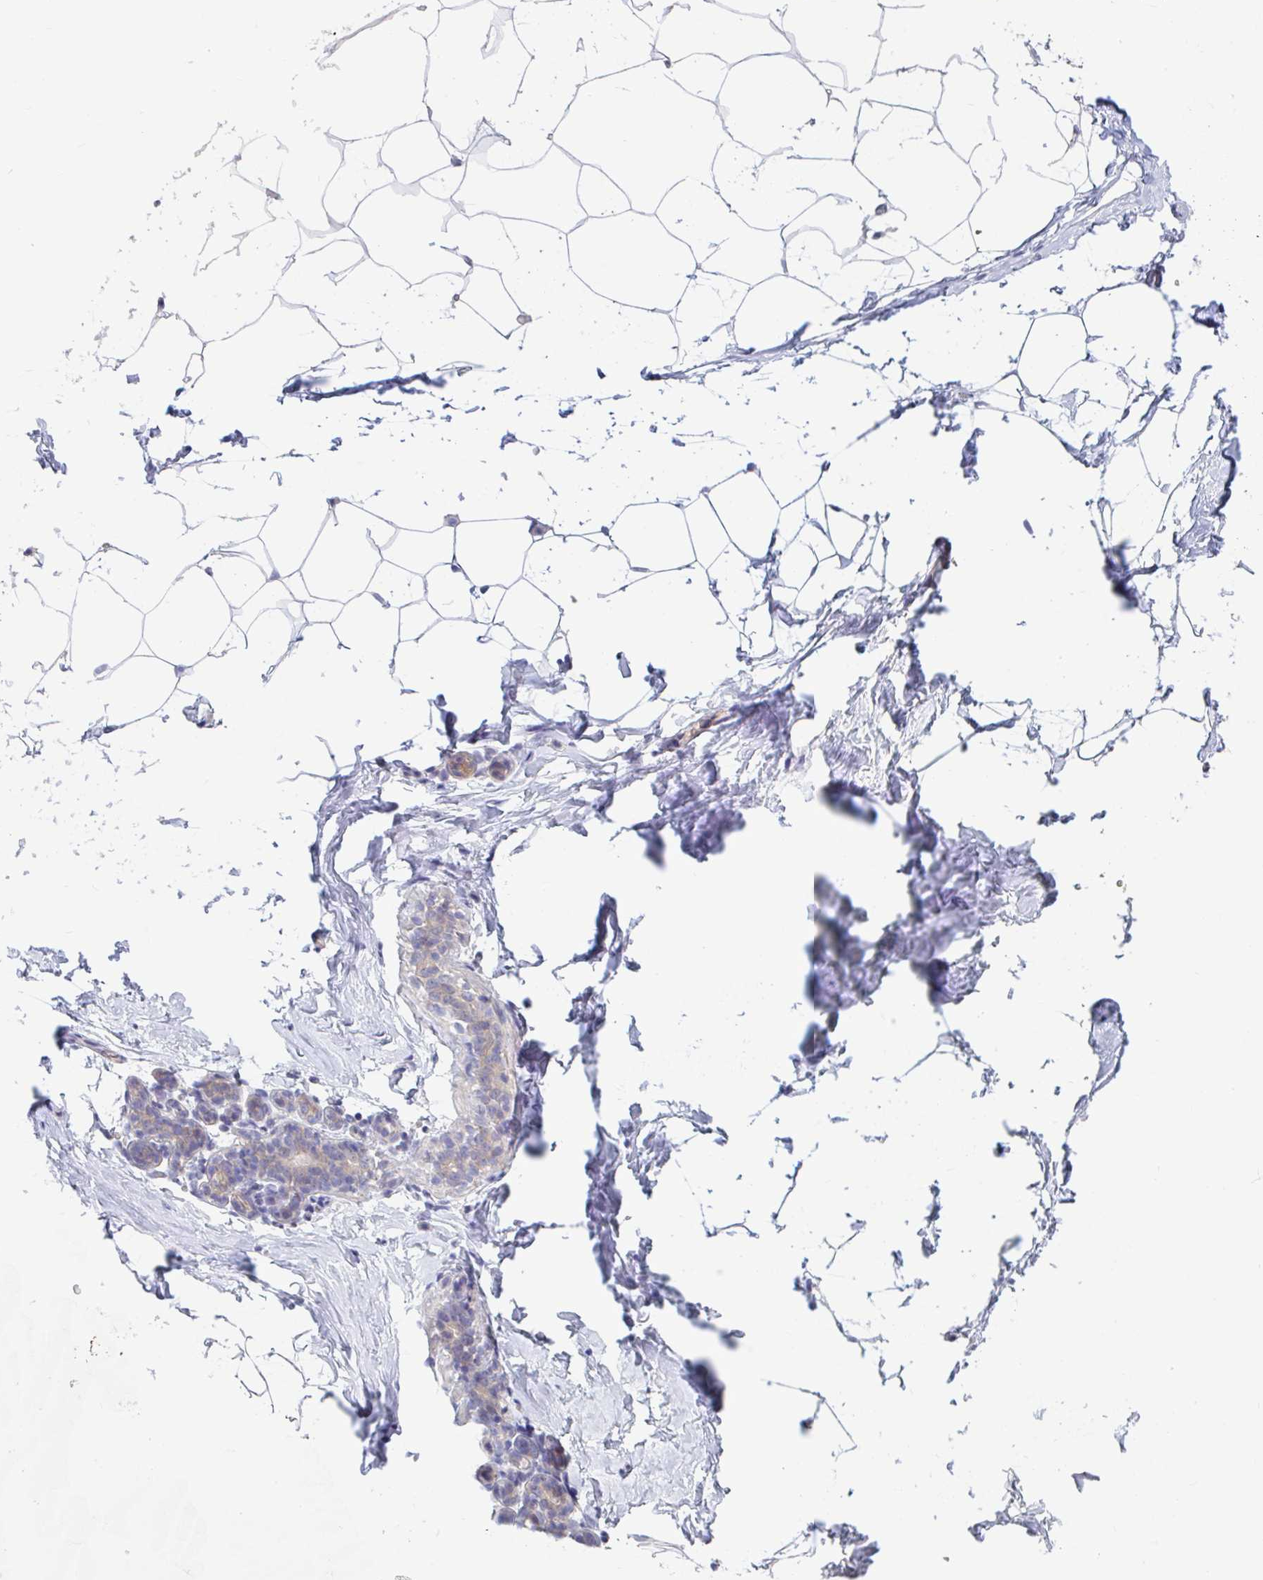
{"staining": {"intensity": "negative", "quantity": "none", "location": "none"}, "tissue": "breast", "cell_type": "Adipocytes", "image_type": "normal", "snomed": [{"axis": "morphology", "description": "Normal tissue, NOS"}, {"axis": "topography", "description": "Breast"}], "caption": "A histopathology image of breast stained for a protein shows no brown staining in adipocytes.", "gene": "UNKL", "patient": {"sex": "female", "age": 32}}